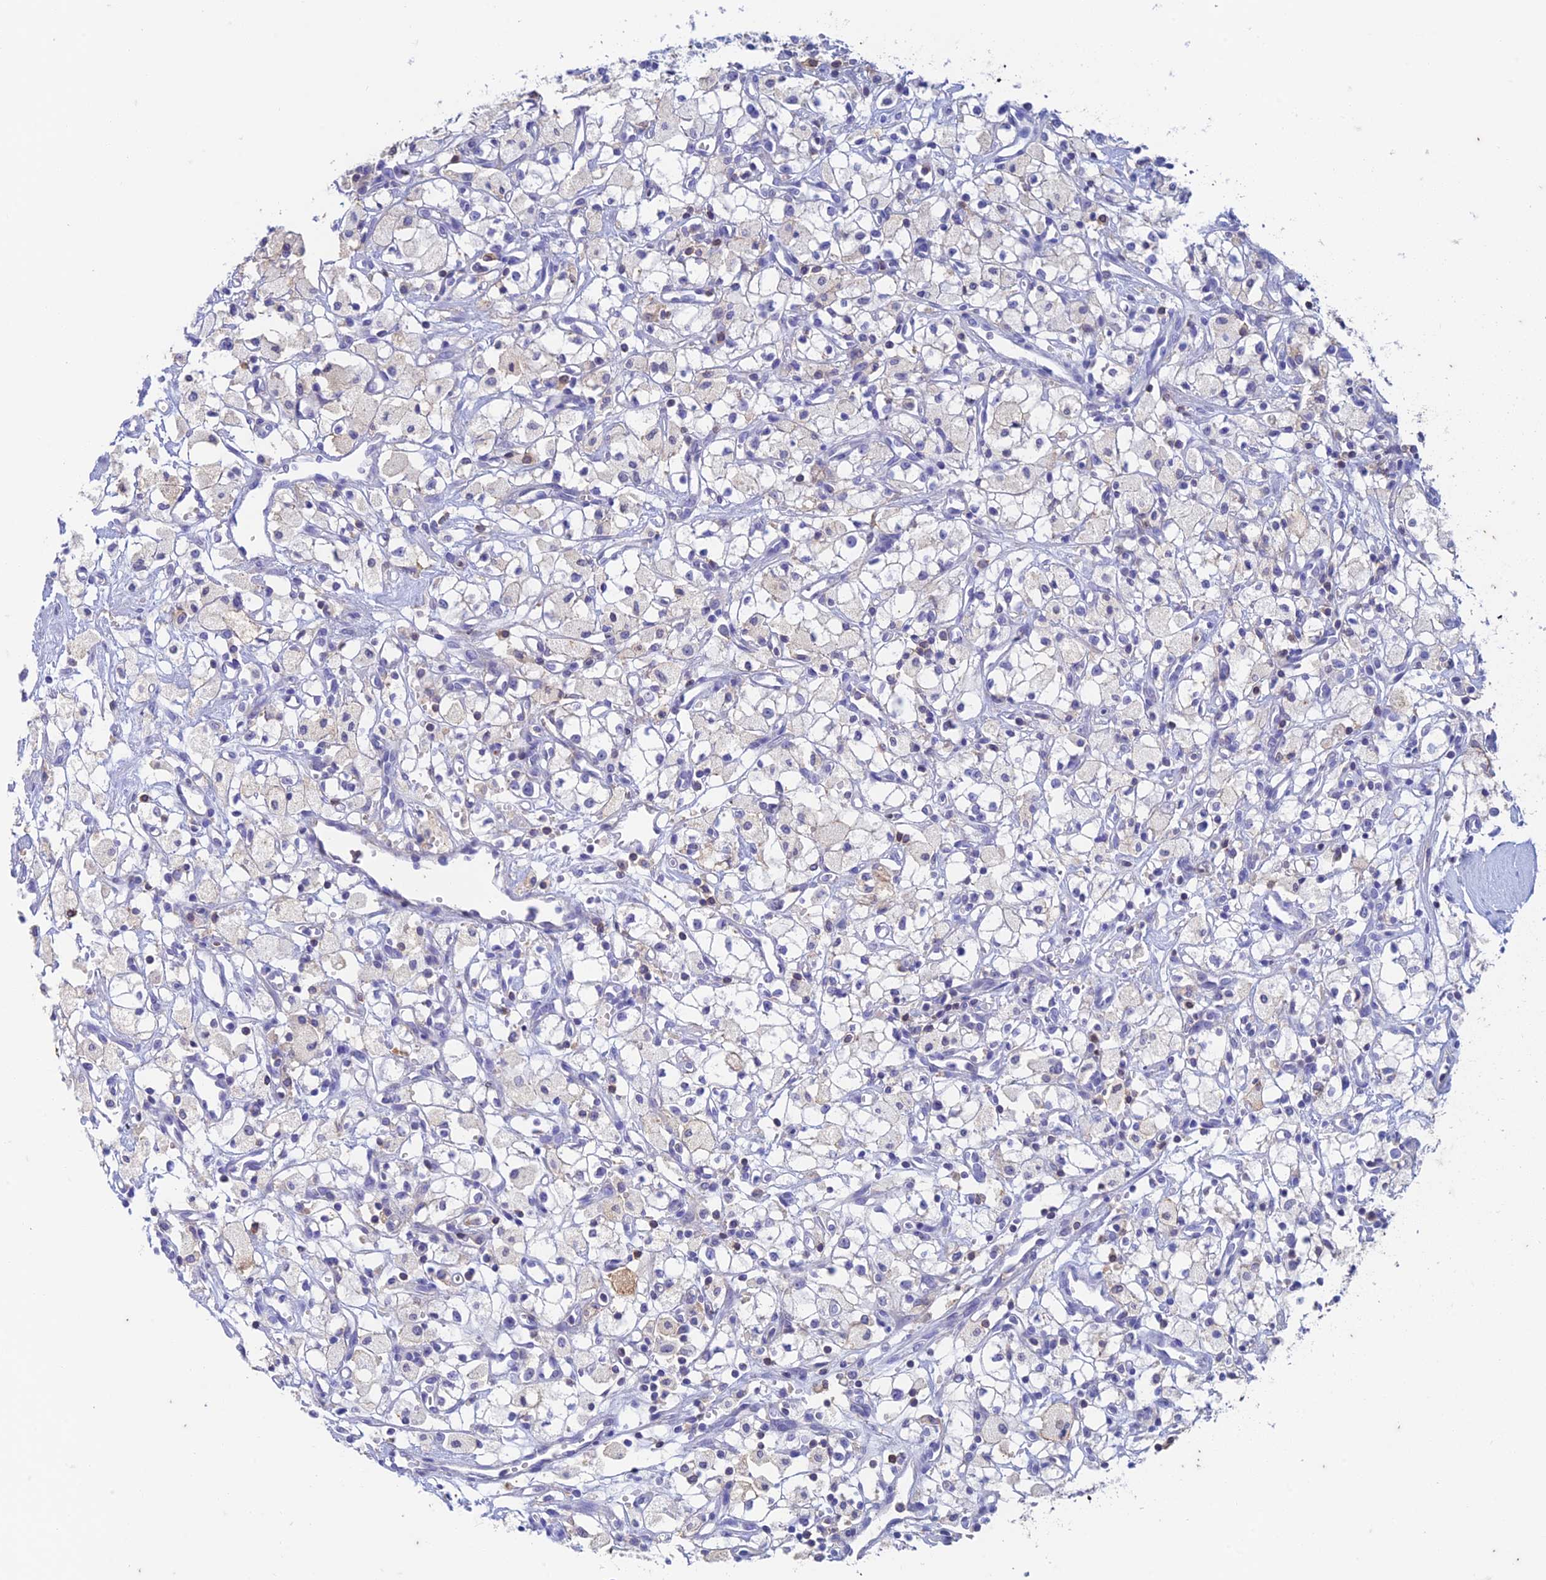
{"staining": {"intensity": "negative", "quantity": "none", "location": "none"}, "tissue": "renal cancer", "cell_type": "Tumor cells", "image_type": "cancer", "snomed": [{"axis": "morphology", "description": "Adenocarcinoma, NOS"}, {"axis": "topography", "description": "Kidney"}], "caption": "Immunohistochemistry image of neoplastic tissue: human renal cancer stained with DAB exhibits no significant protein staining in tumor cells.", "gene": "FGF7", "patient": {"sex": "male", "age": 59}}